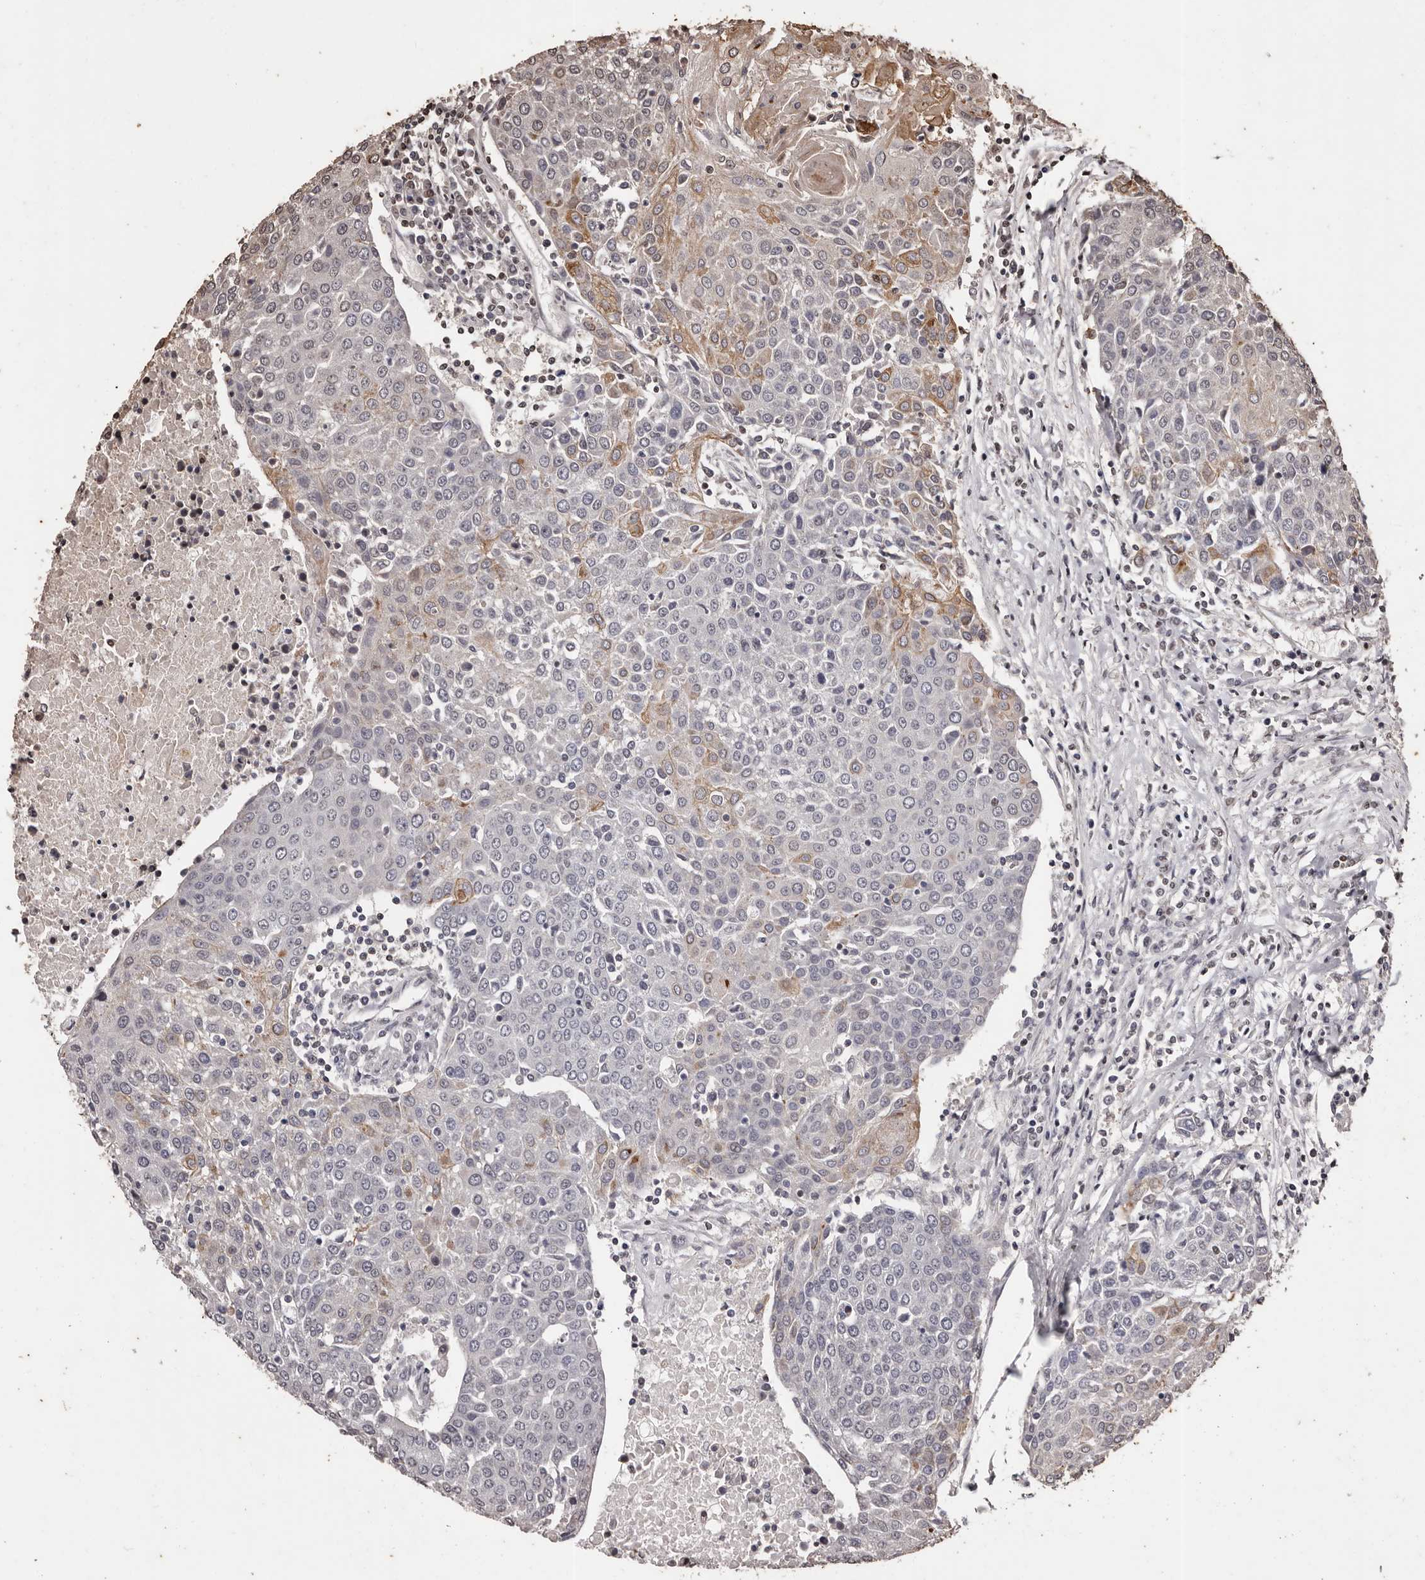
{"staining": {"intensity": "moderate", "quantity": "<25%", "location": "cytoplasmic/membranous"}, "tissue": "urothelial cancer", "cell_type": "Tumor cells", "image_type": "cancer", "snomed": [{"axis": "morphology", "description": "Urothelial carcinoma, High grade"}, {"axis": "topography", "description": "Urinary bladder"}], "caption": "Urothelial cancer was stained to show a protein in brown. There is low levels of moderate cytoplasmic/membranous staining in approximately <25% of tumor cells.", "gene": "NAV1", "patient": {"sex": "female", "age": 85}}